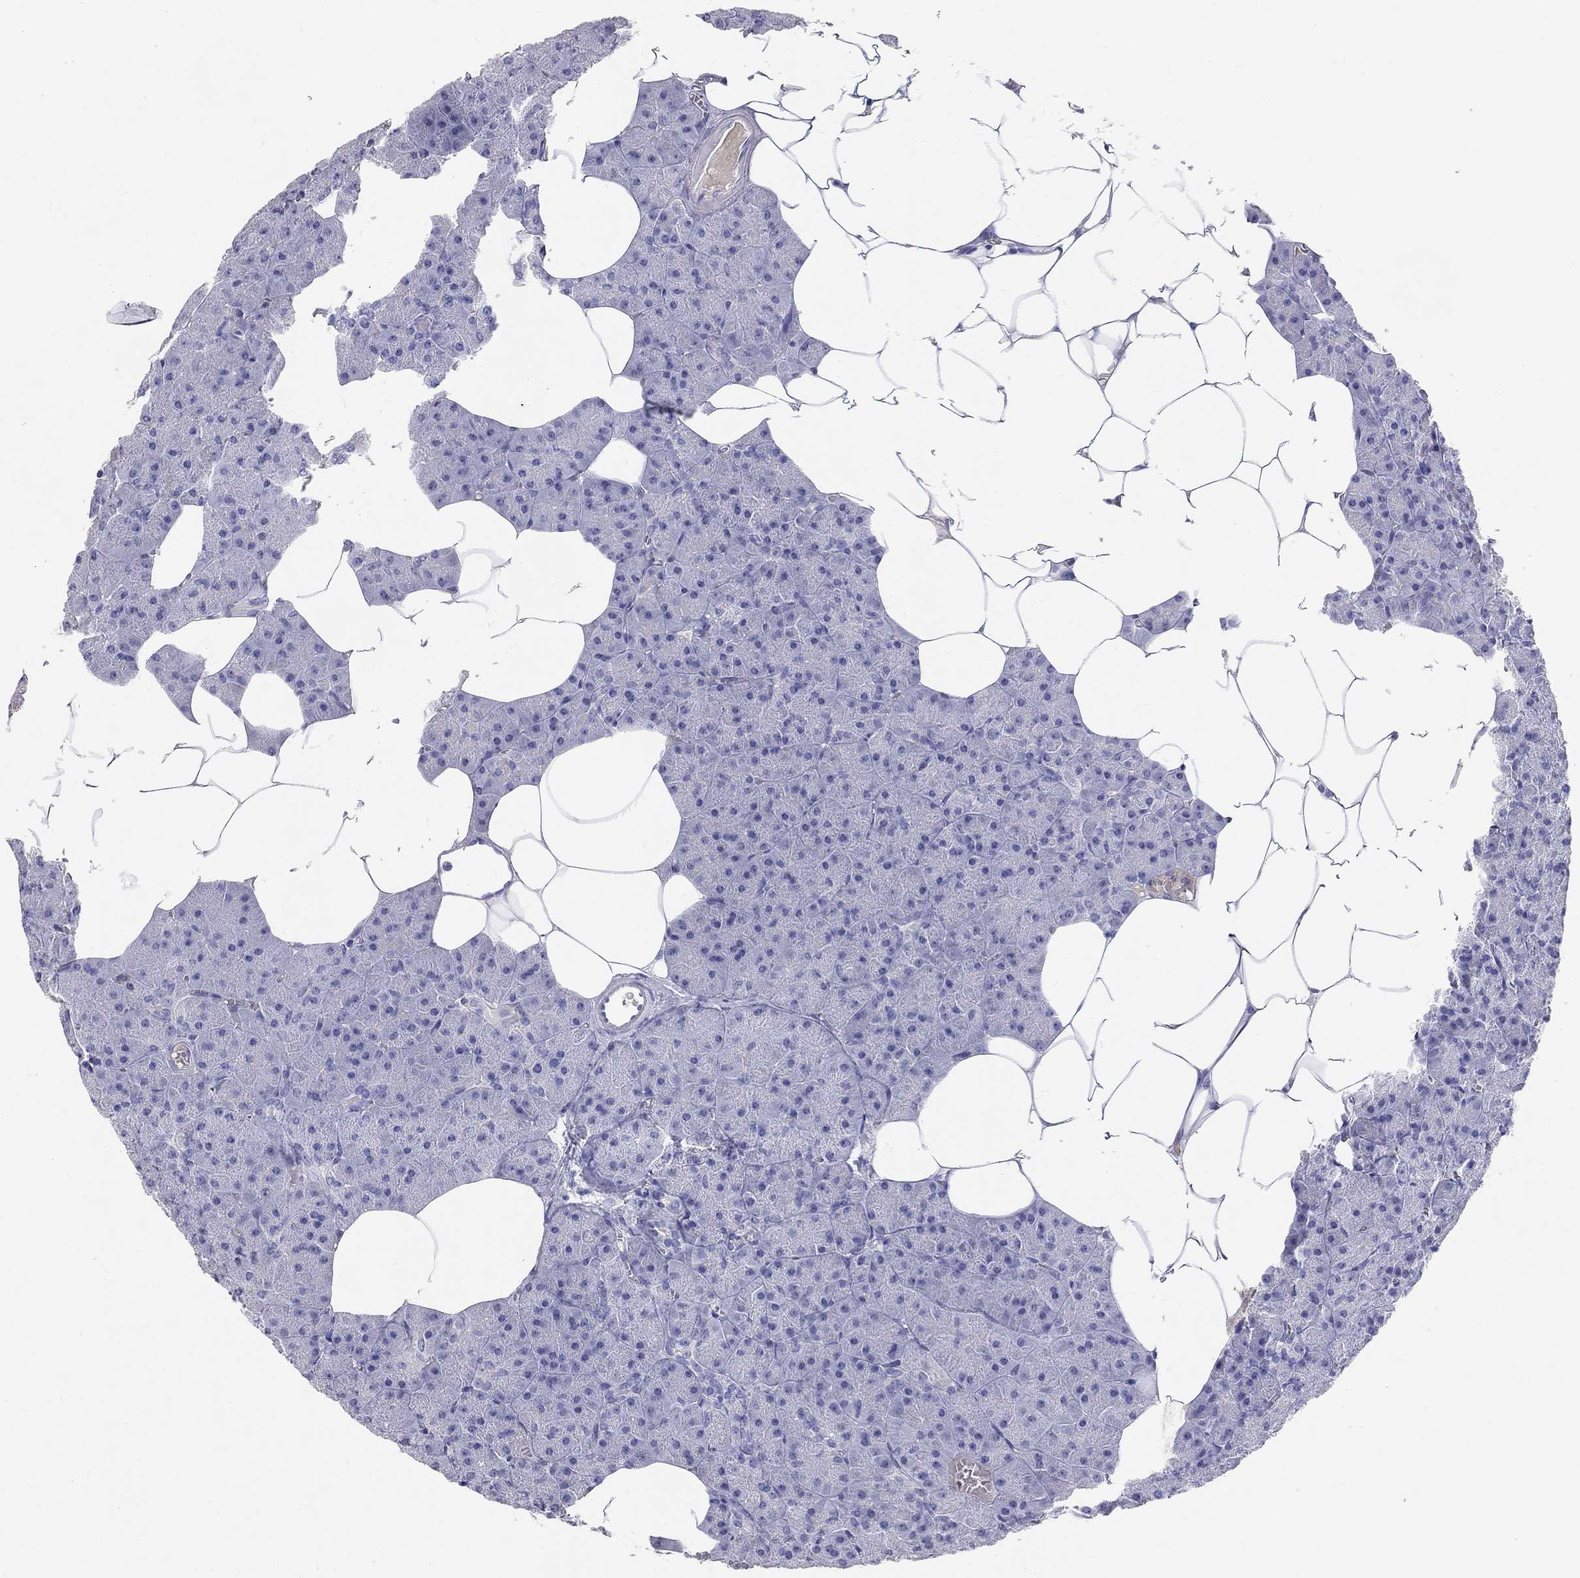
{"staining": {"intensity": "negative", "quantity": "none", "location": "none"}, "tissue": "pancreas", "cell_type": "Exocrine glandular cells", "image_type": "normal", "snomed": [{"axis": "morphology", "description": "Normal tissue, NOS"}, {"axis": "topography", "description": "Pancreas"}], "caption": "Immunohistochemical staining of unremarkable human pancreas exhibits no significant positivity in exocrine glandular cells.", "gene": "PHOX2B", "patient": {"sex": "male", "age": 61}}